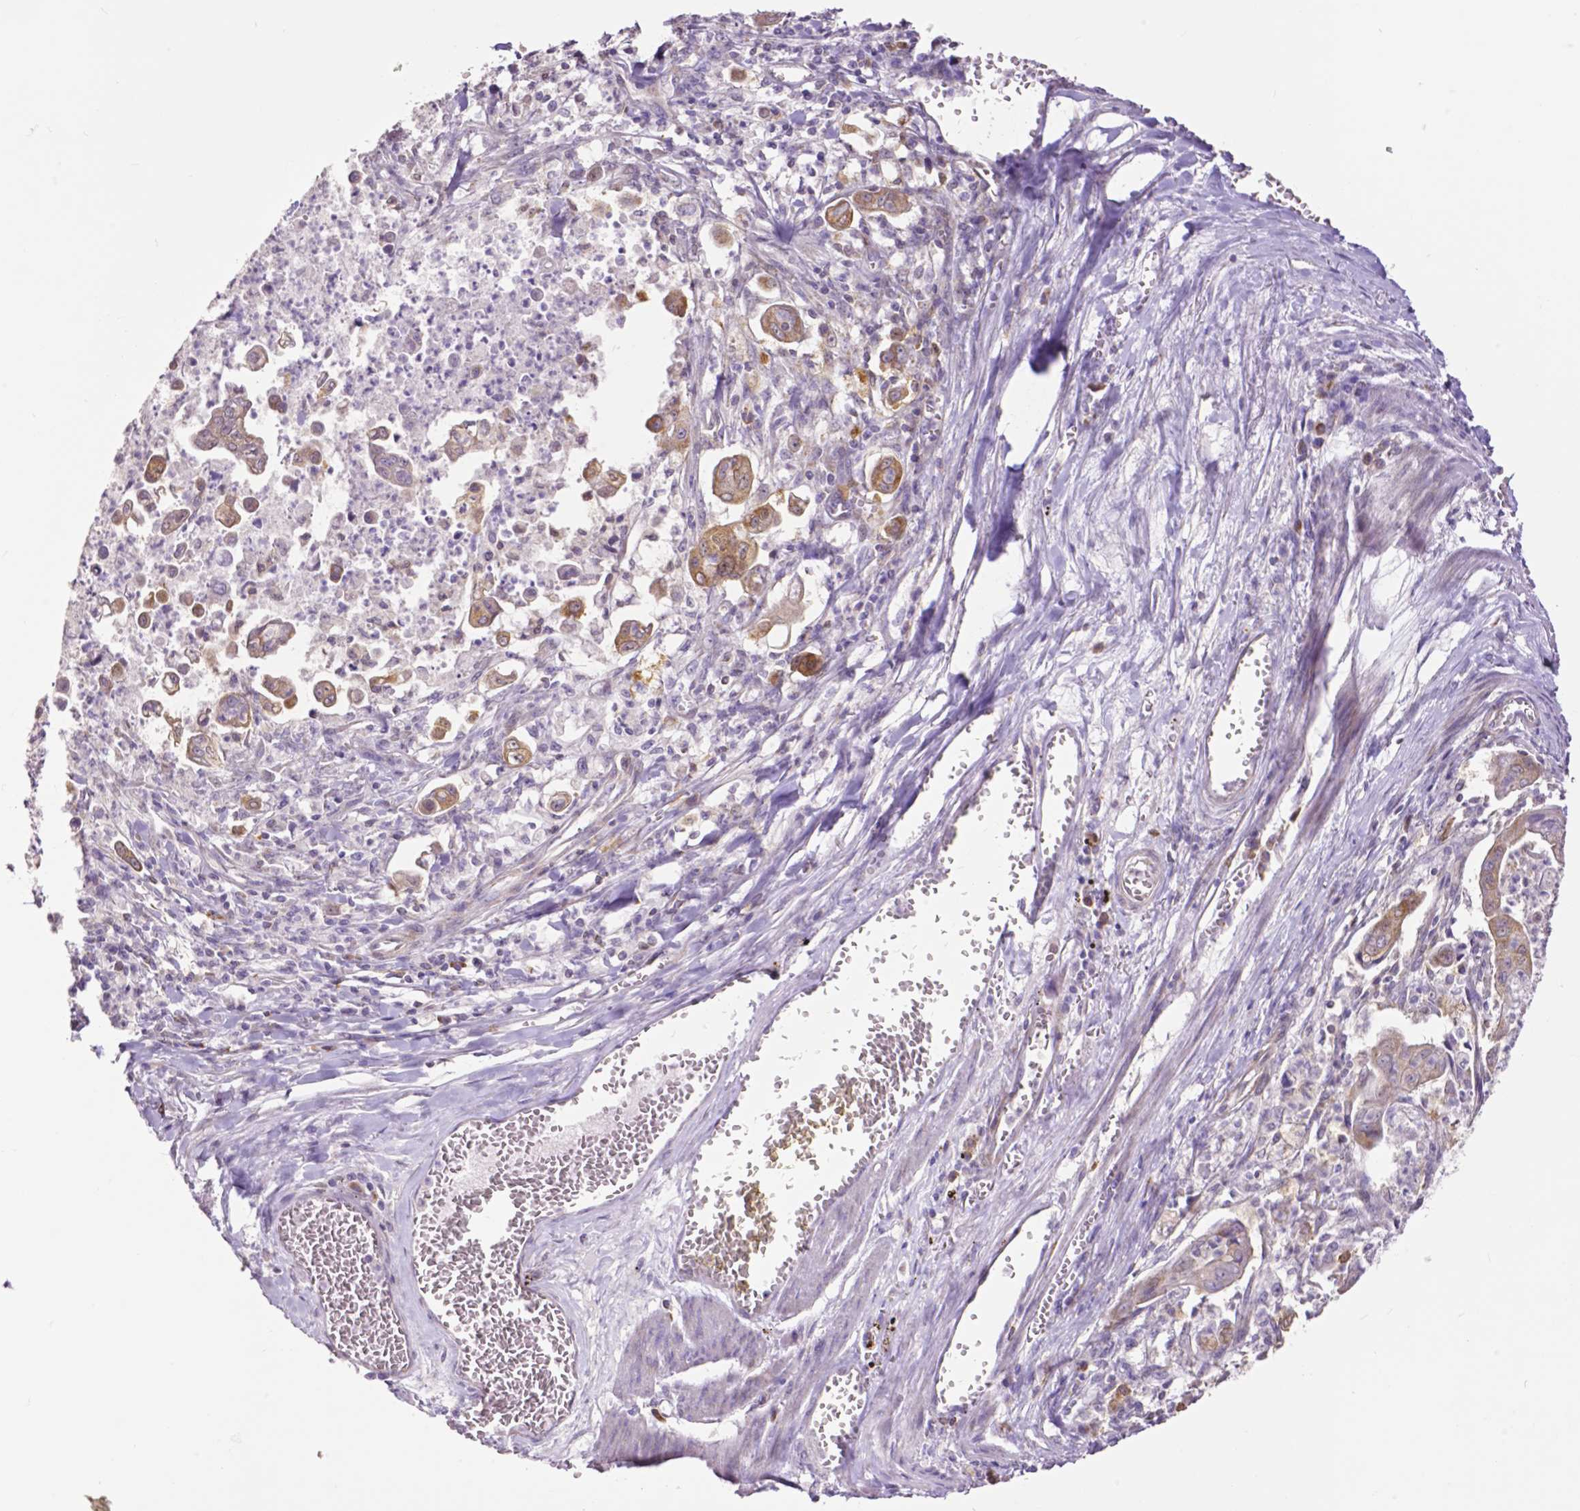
{"staining": {"intensity": "moderate", "quantity": ">75%", "location": "cytoplasmic/membranous"}, "tissue": "stomach cancer", "cell_type": "Tumor cells", "image_type": "cancer", "snomed": [{"axis": "morphology", "description": "Adenocarcinoma, NOS"}, {"axis": "topography", "description": "Stomach, upper"}], "caption": "Tumor cells demonstrate medium levels of moderate cytoplasmic/membranous expression in approximately >75% of cells in human stomach cancer (adenocarcinoma).", "gene": "MCL1", "patient": {"sex": "male", "age": 80}}